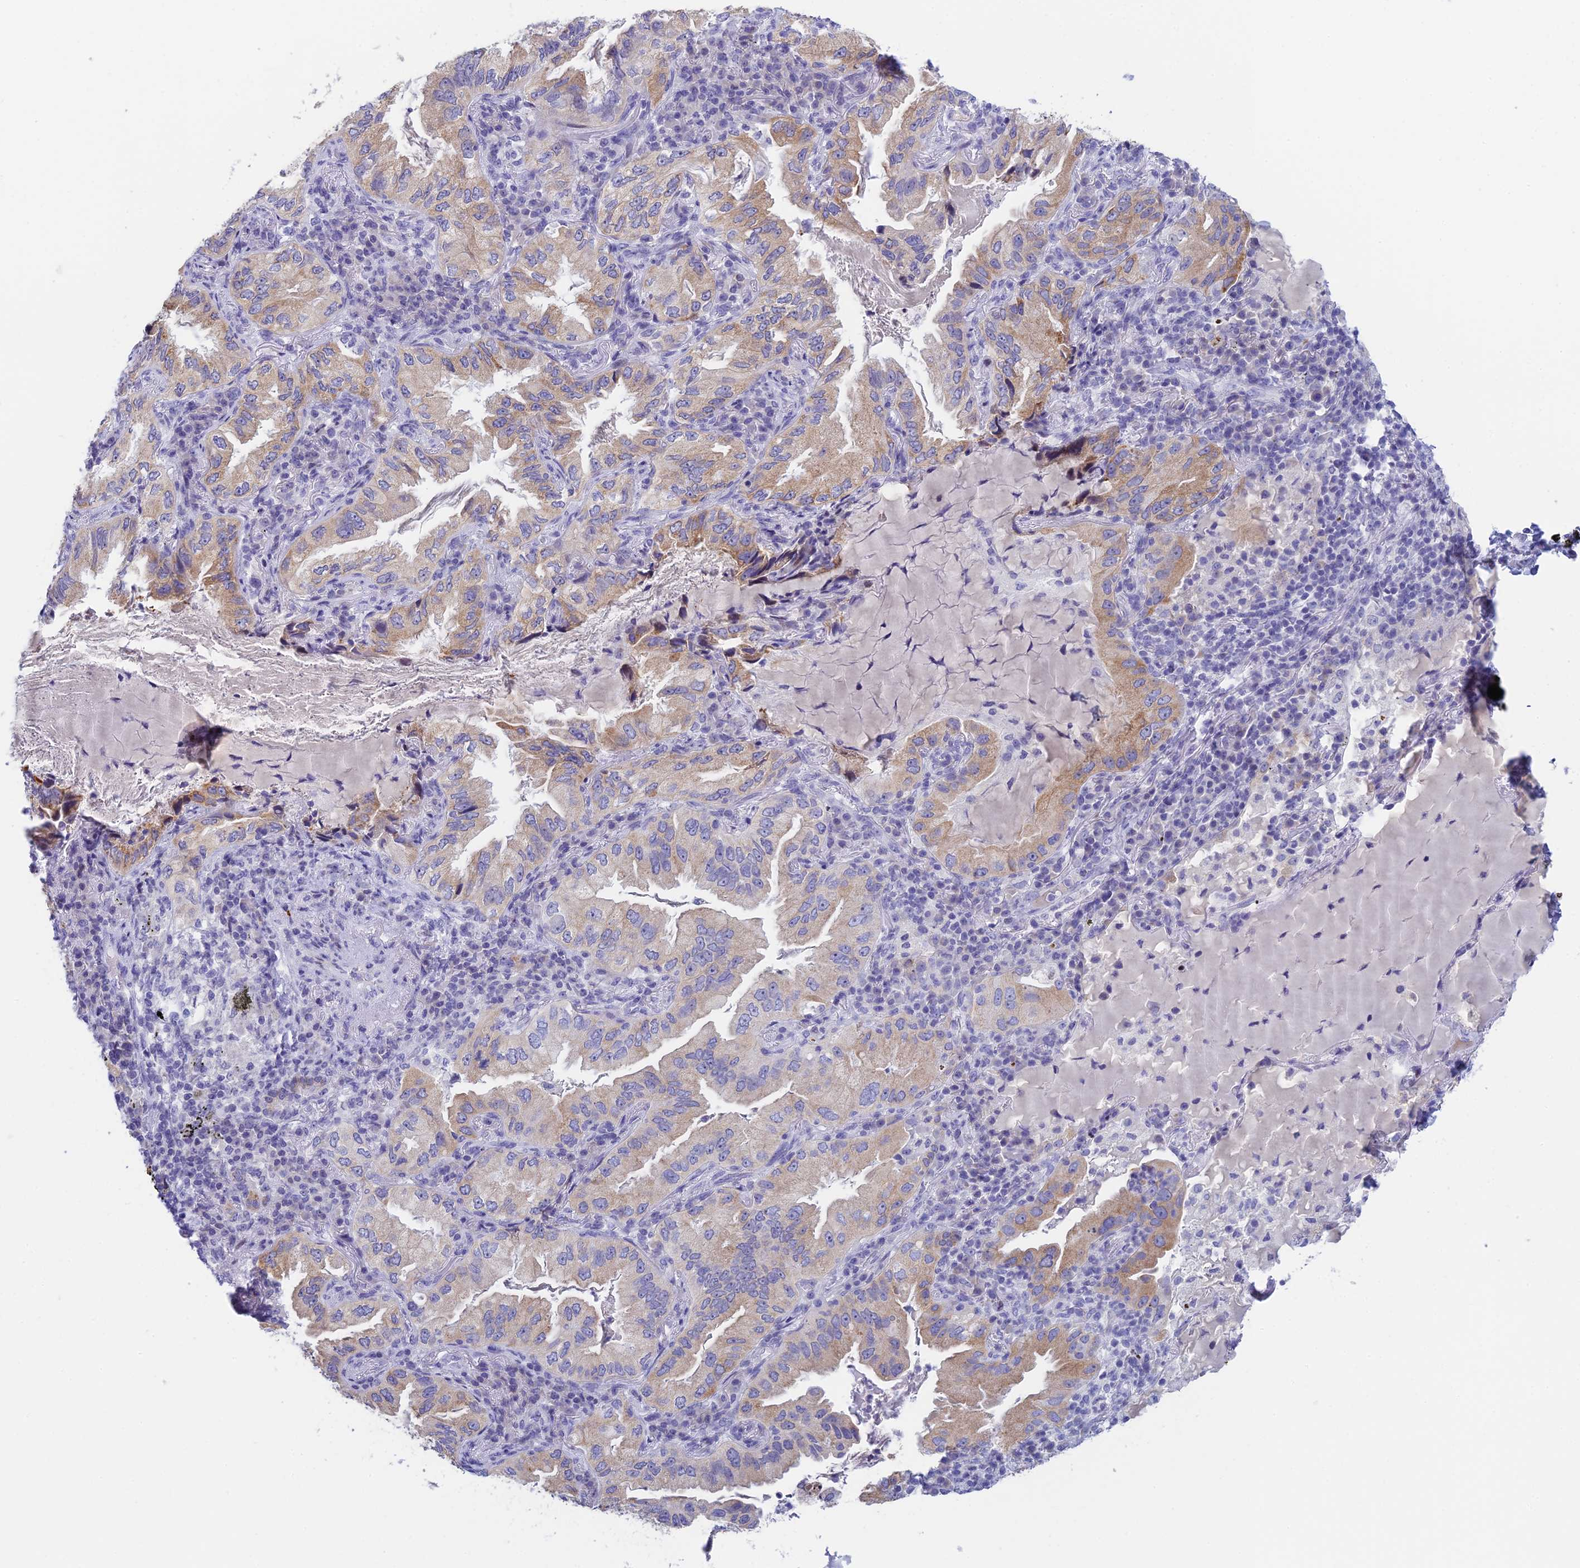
{"staining": {"intensity": "moderate", "quantity": "25%-75%", "location": "cytoplasmic/membranous"}, "tissue": "lung cancer", "cell_type": "Tumor cells", "image_type": "cancer", "snomed": [{"axis": "morphology", "description": "Adenocarcinoma, NOS"}, {"axis": "topography", "description": "Lung"}], "caption": "Brown immunohistochemical staining in adenocarcinoma (lung) demonstrates moderate cytoplasmic/membranous staining in approximately 25%-75% of tumor cells.", "gene": "REXO5", "patient": {"sex": "female", "age": 69}}